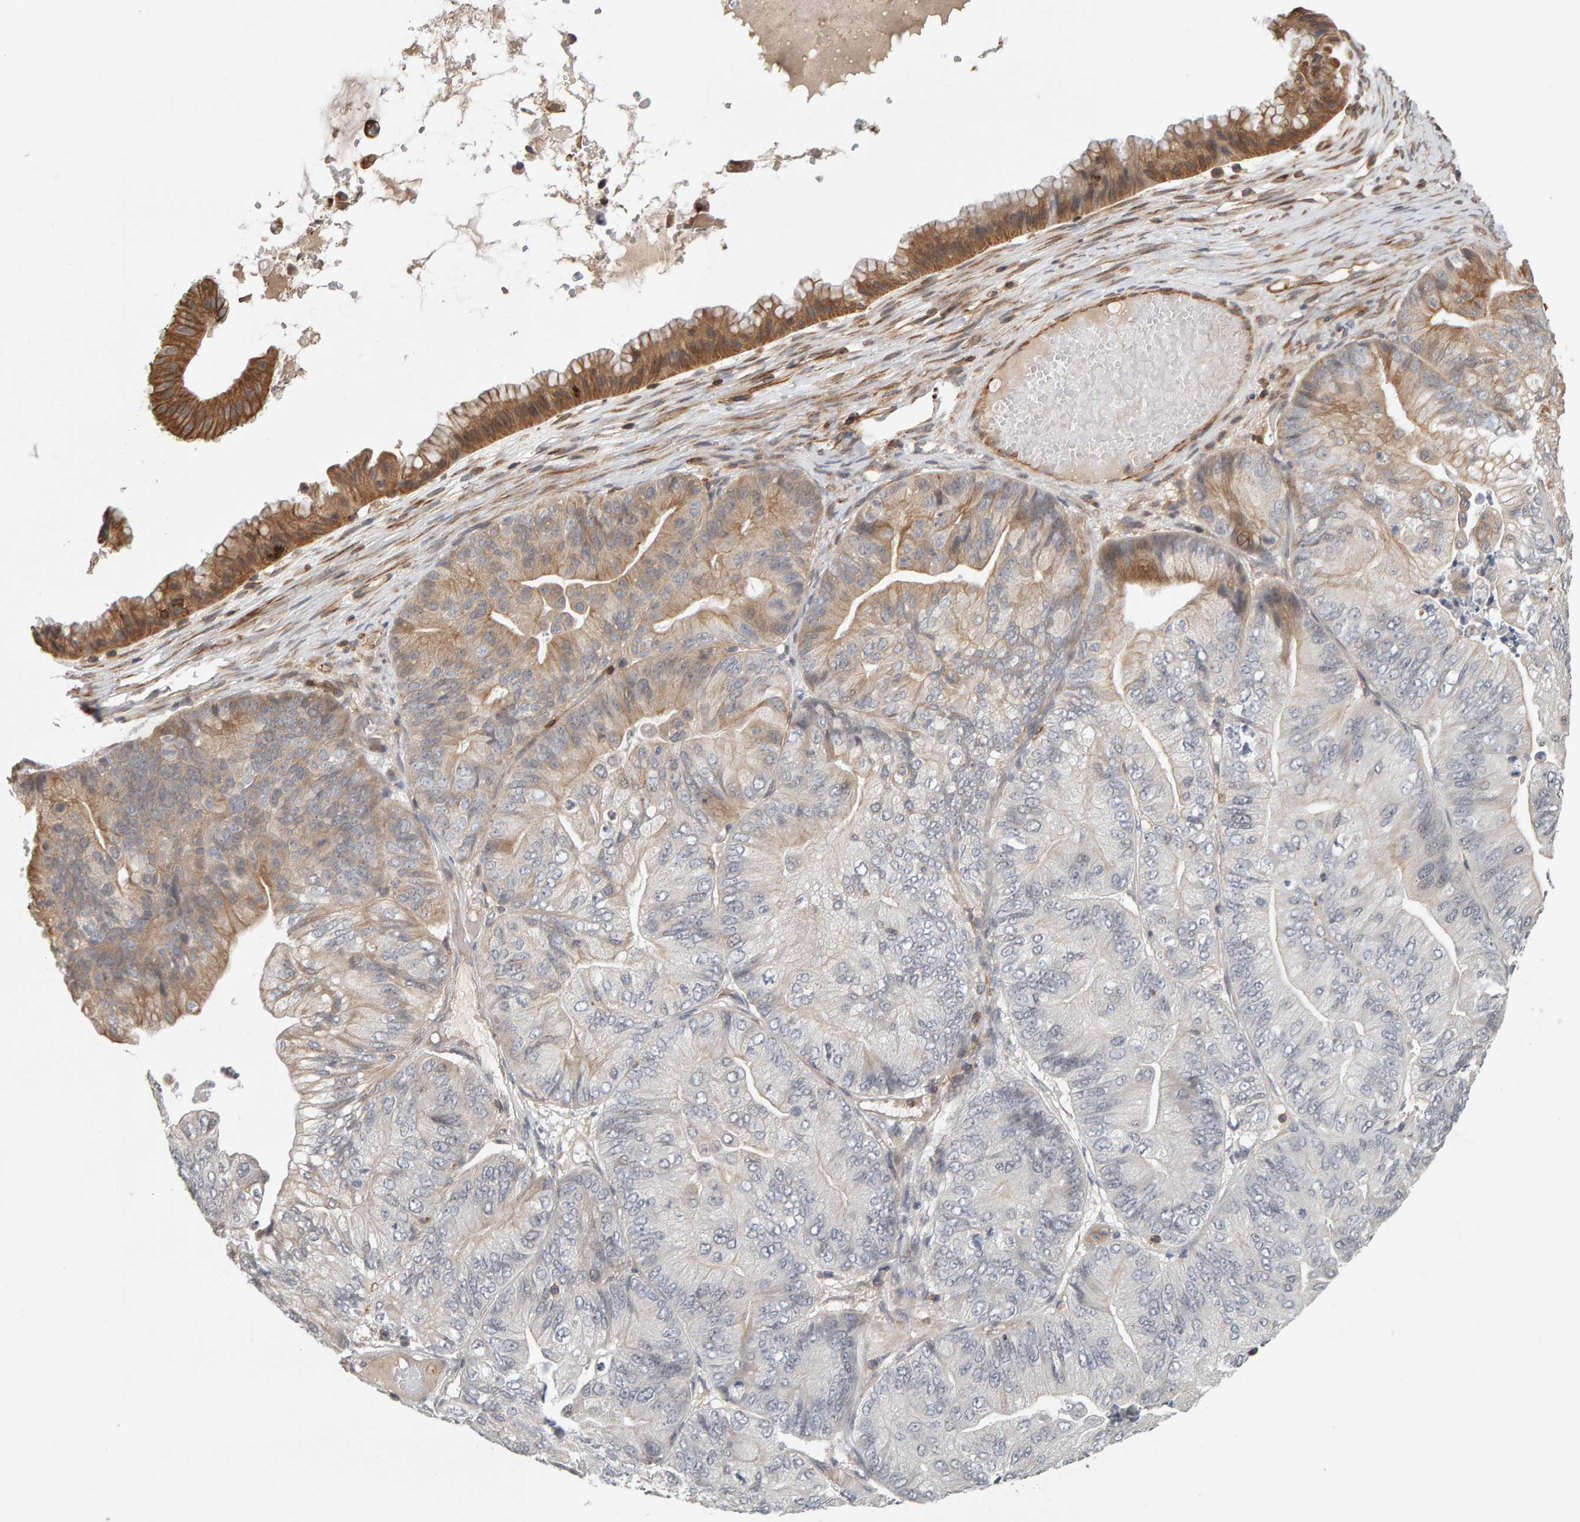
{"staining": {"intensity": "weak", "quantity": "<25%", "location": "cytoplasmic/membranous"}, "tissue": "ovarian cancer", "cell_type": "Tumor cells", "image_type": "cancer", "snomed": [{"axis": "morphology", "description": "Cystadenocarcinoma, mucinous, NOS"}, {"axis": "topography", "description": "Ovary"}], "caption": "Immunohistochemical staining of mucinous cystadenocarcinoma (ovarian) demonstrates no significant expression in tumor cells.", "gene": "TEFM", "patient": {"sex": "female", "age": 61}}